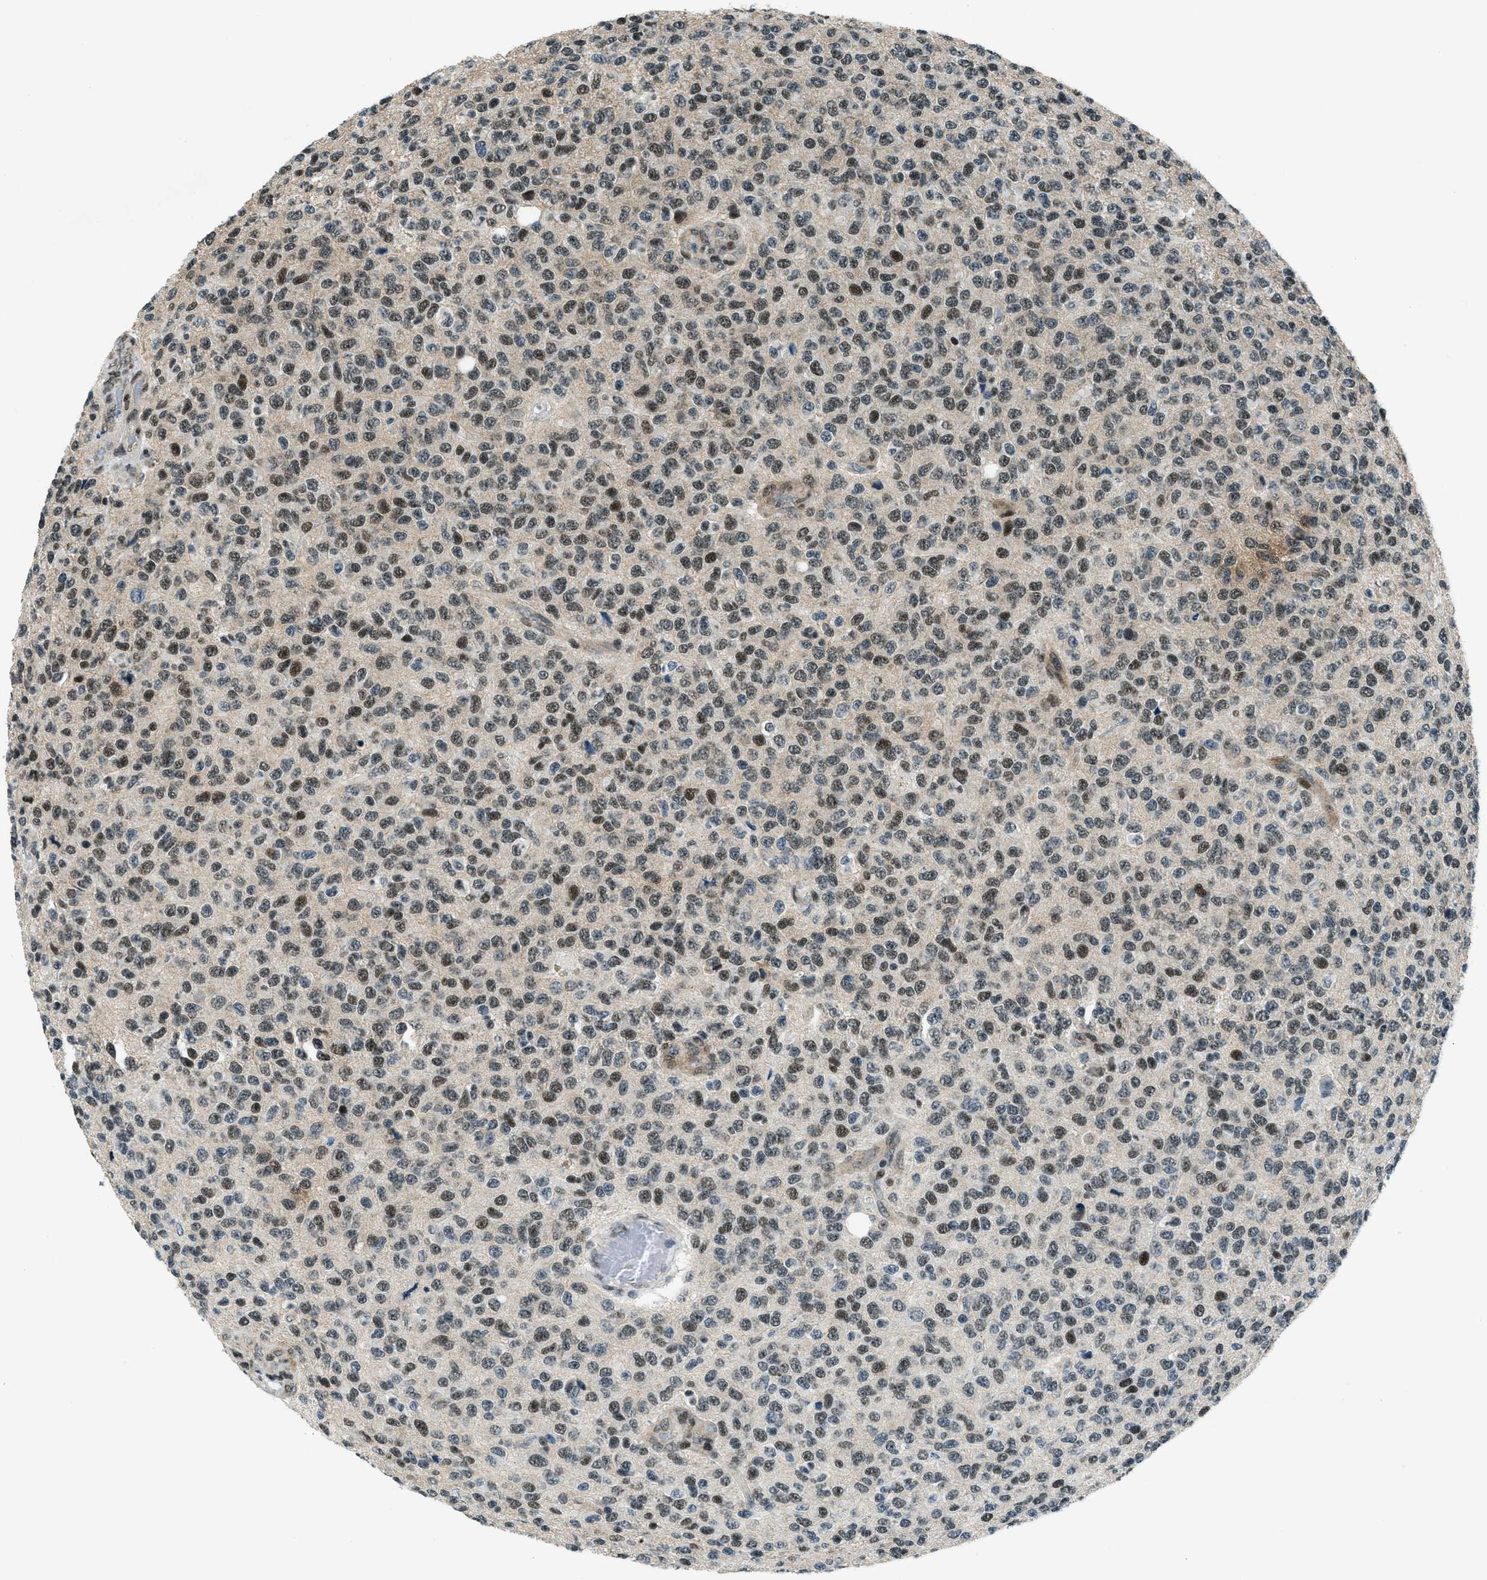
{"staining": {"intensity": "moderate", "quantity": ">75%", "location": "nuclear"}, "tissue": "glioma", "cell_type": "Tumor cells", "image_type": "cancer", "snomed": [{"axis": "morphology", "description": "Glioma, malignant, High grade"}, {"axis": "topography", "description": "pancreas cauda"}], "caption": "Tumor cells reveal medium levels of moderate nuclear staining in approximately >75% of cells in human glioma.", "gene": "KLF6", "patient": {"sex": "male", "age": 60}}